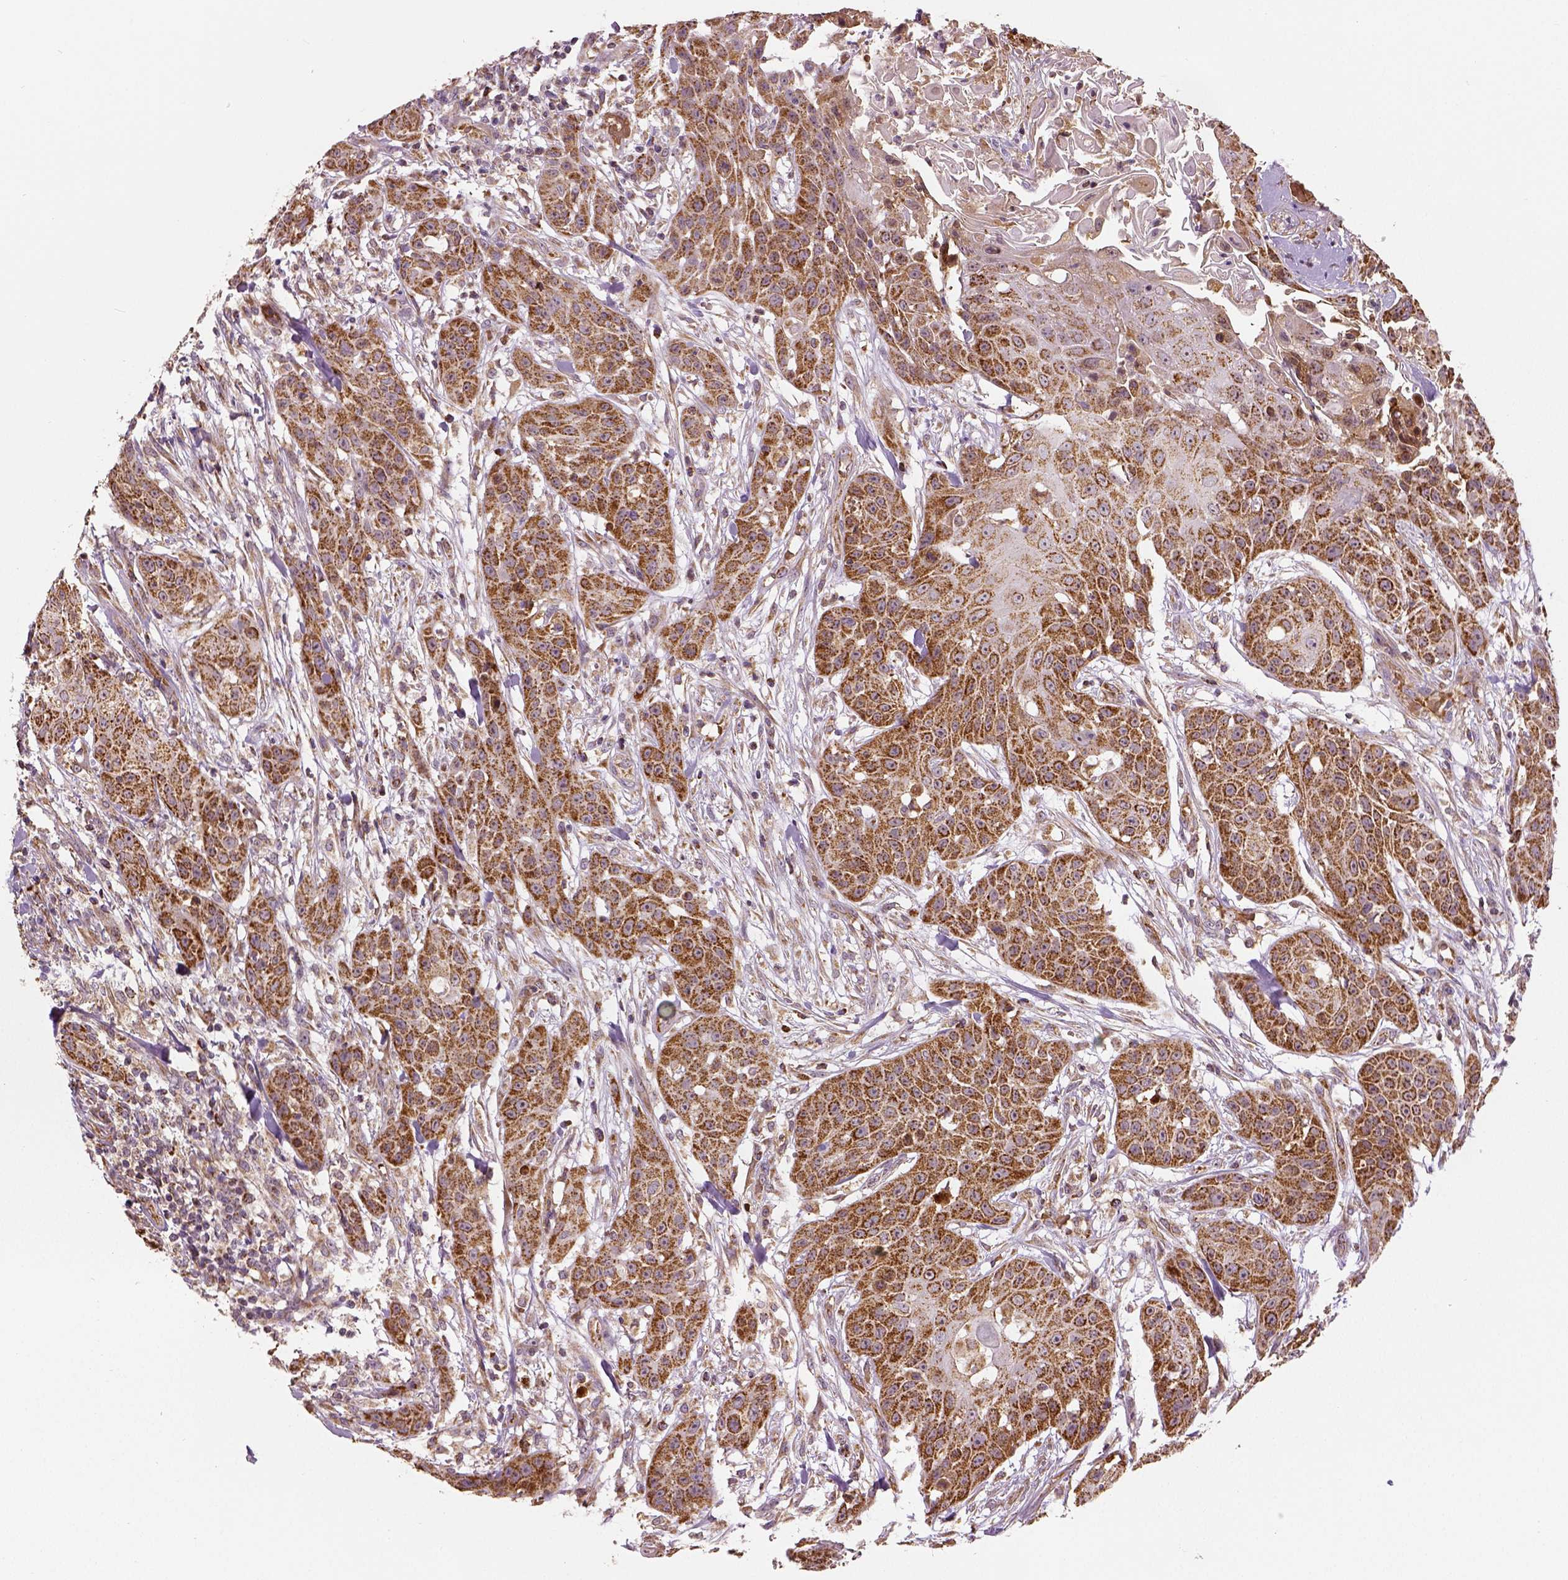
{"staining": {"intensity": "moderate", "quantity": ">75%", "location": "cytoplasmic/membranous"}, "tissue": "head and neck cancer", "cell_type": "Tumor cells", "image_type": "cancer", "snomed": [{"axis": "morphology", "description": "Squamous cell carcinoma, NOS"}, {"axis": "topography", "description": "Oral tissue"}, {"axis": "topography", "description": "Head-Neck"}], "caption": "Head and neck squamous cell carcinoma was stained to show a protein in brown. There is medium levels of moderate cytoplasmic/membranous staining in about >75% of tumor cells.", "gene": "PGAM5", "patient": {"sex": "female", "age": 55}}